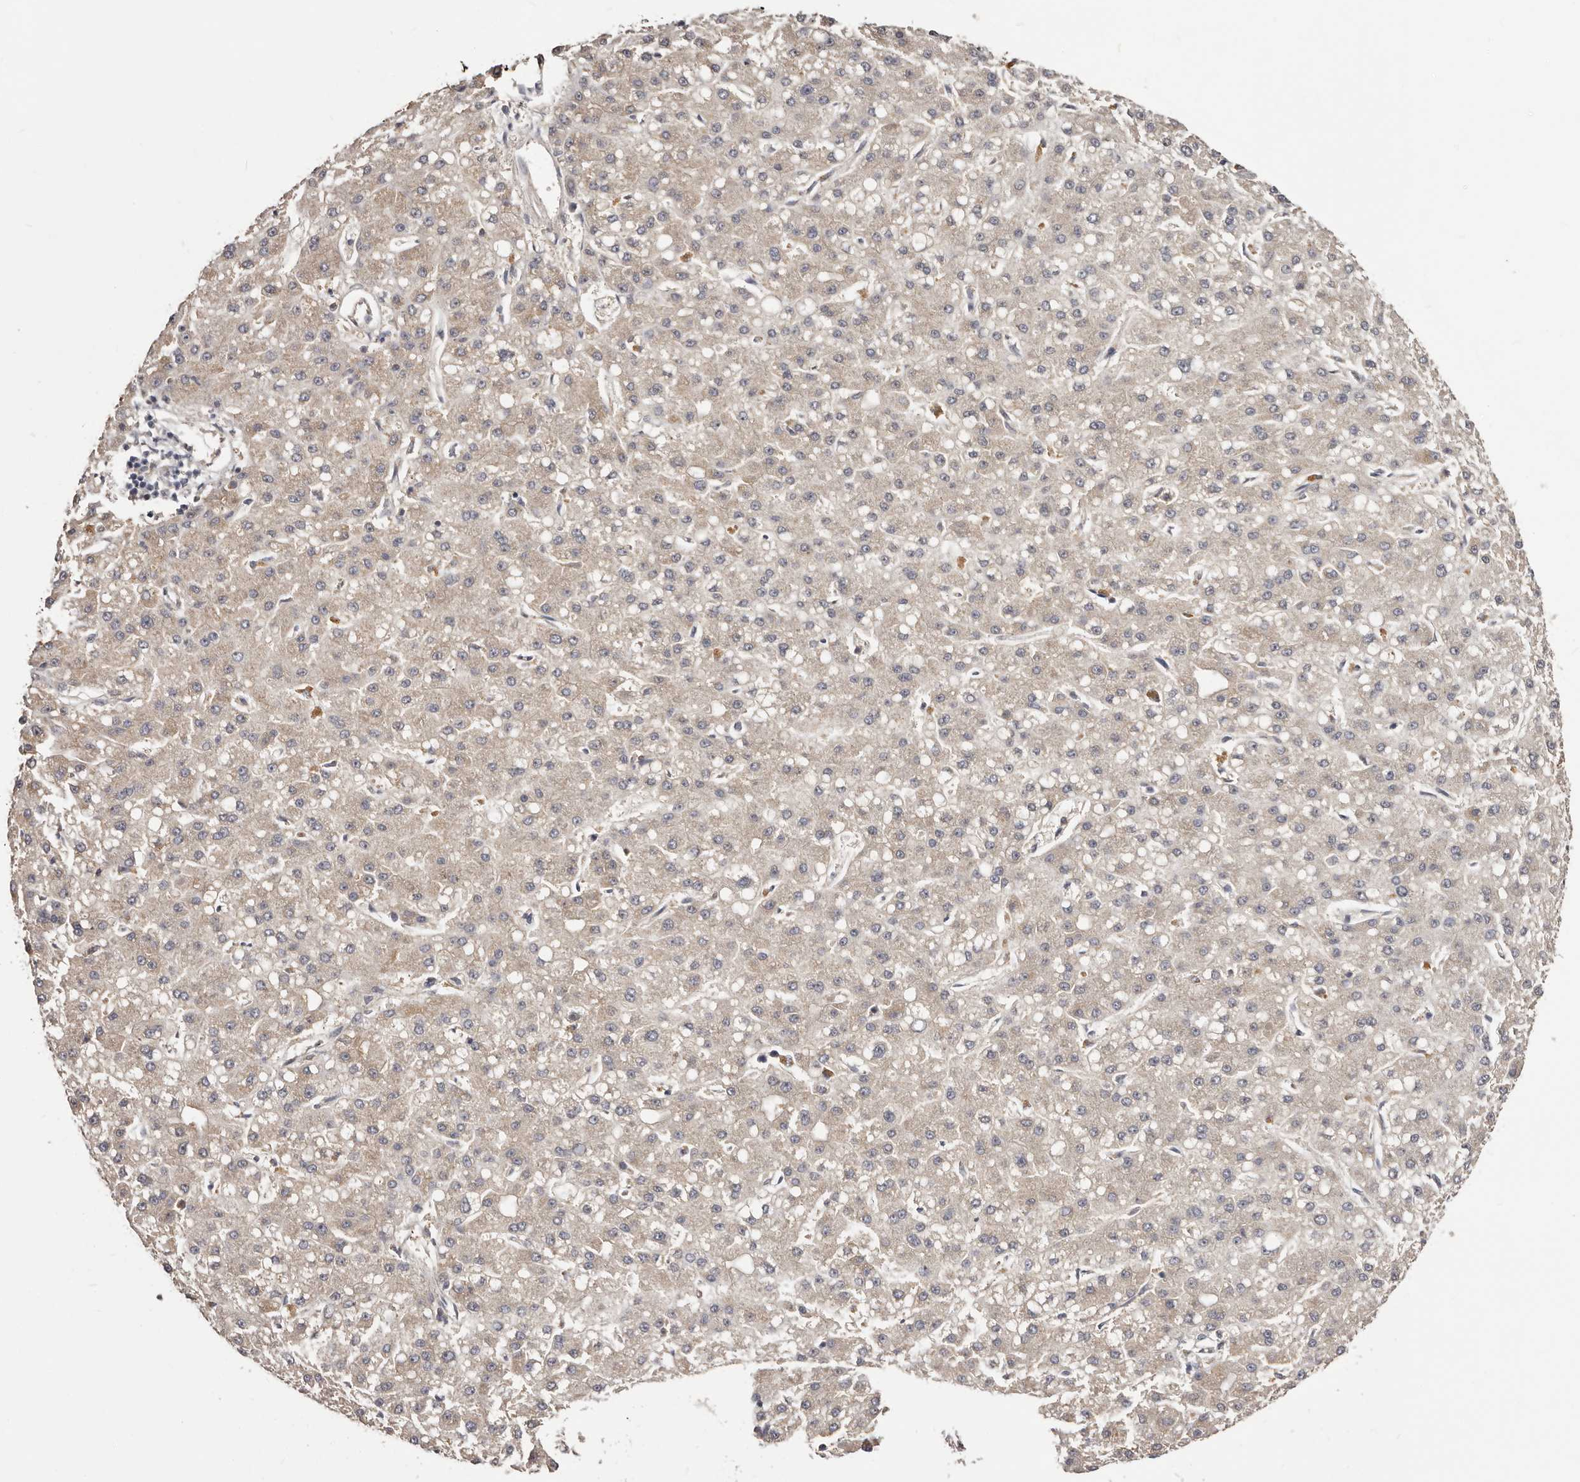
{"staining": {"intensity": "weak", "quantity": ">75%", "location": "cytoplasmic/membranous"}, "tissue": "liver cancer", "cell_type": "Tumor cells", "image_type": "cancer", "snomed": [{"axis": "morphology", "description": "Carcinoma, Hepatocellular, NOS"}, {"axis": "topography", "description": "Liver"}], "caption": "Weak cytoplasmic/membranous expression is identified in about >75% of tumor cells in liver cancer.", "gene": "LTV1", "patient": {"sex": "male", "age": 67}}